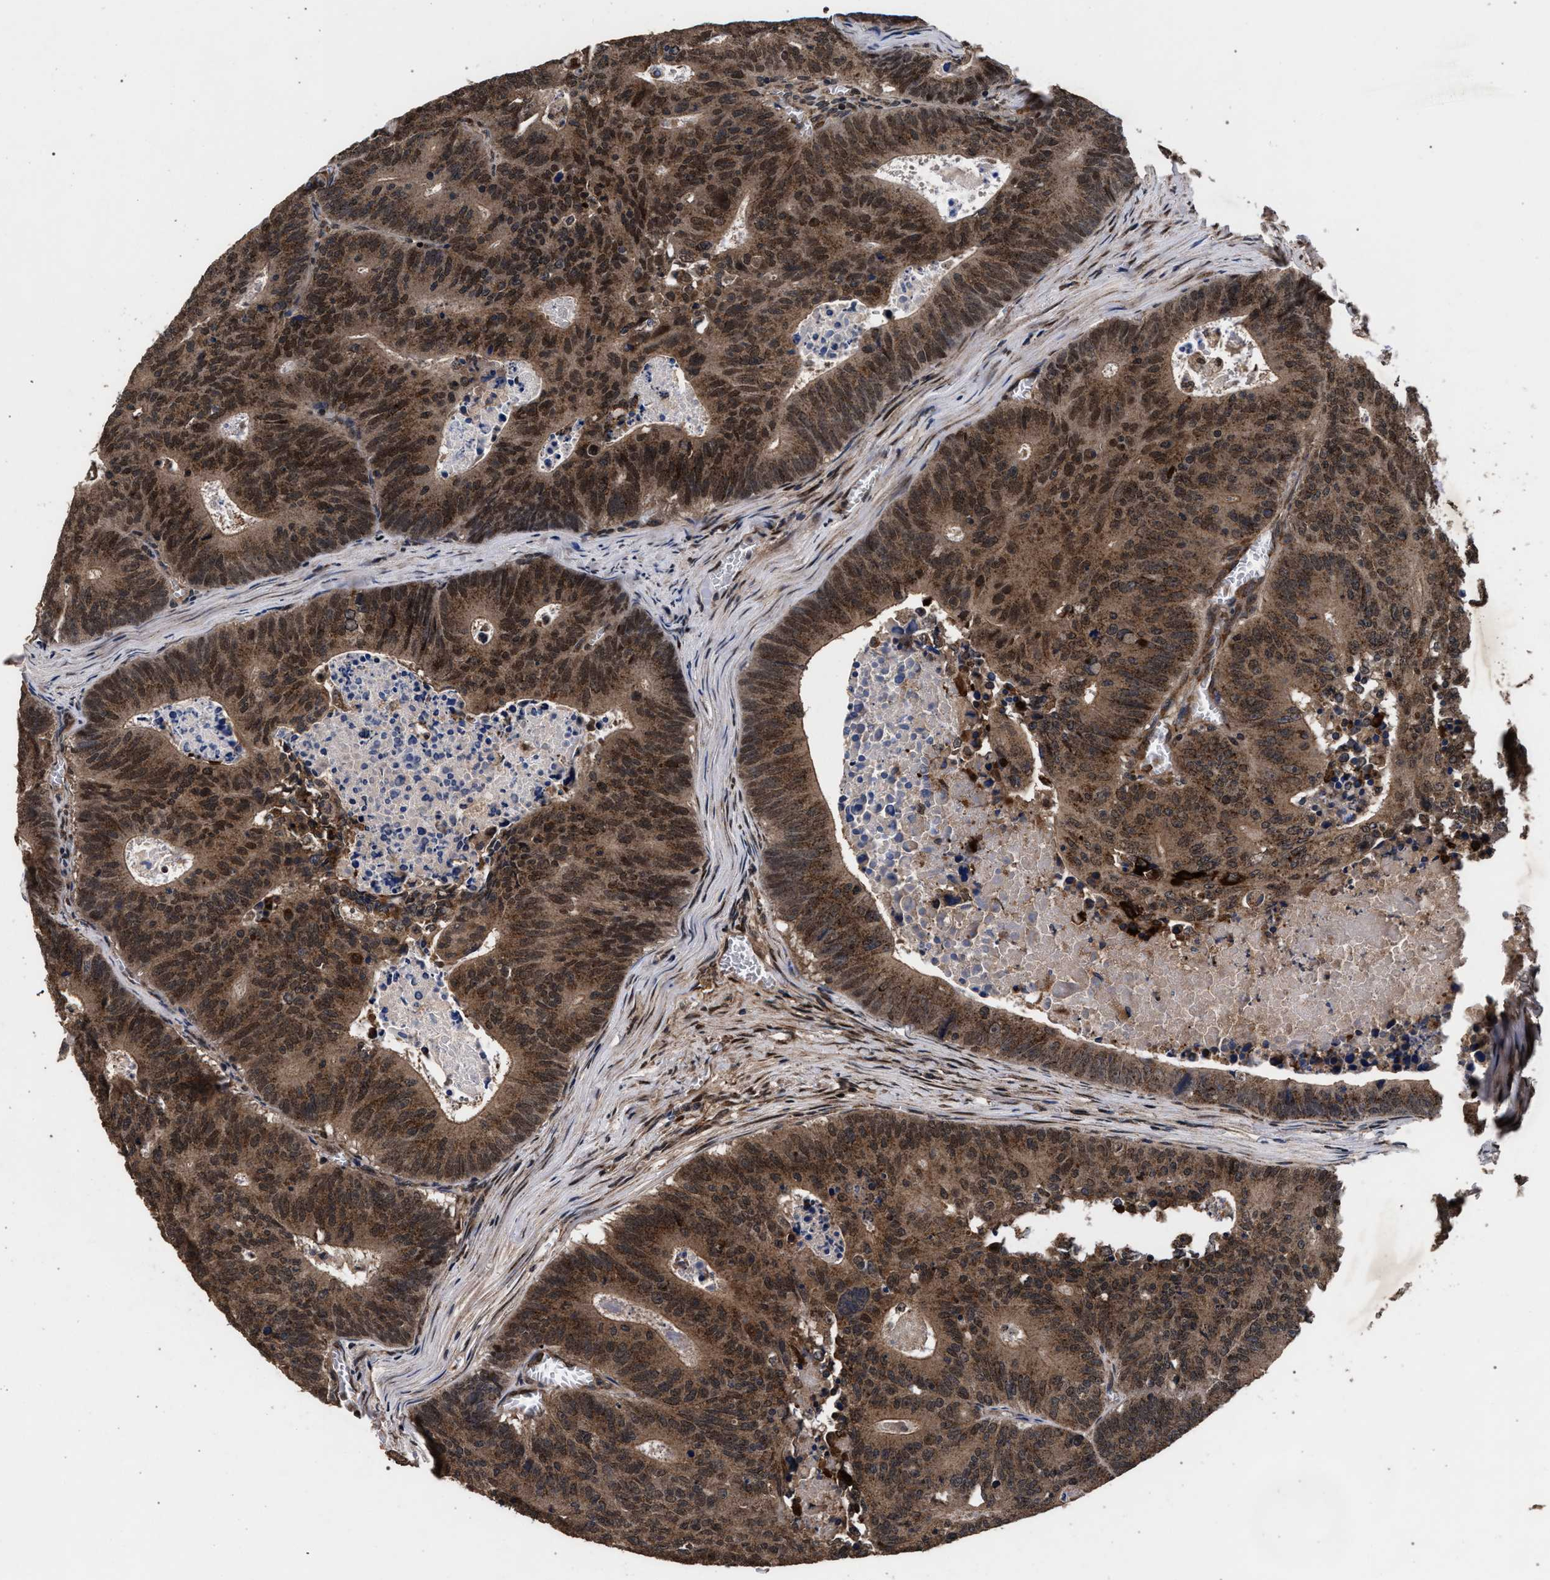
{"staining": {"intensity": "strong", "quantity": ">75%", "location": "cytoplasmic/membranous,nuclear"}, "tissue": "colorectal cancer", "cell_type": "Tumor cells", "image_type": "cancer", "snomed": [{"axis": "morphology", "description": "Adenocarcinoma, NOS"}, {"axis": "topography", "description": "Colon"}], "caption": "Human colorectal cancer stained with a protein marker reveals strong staining in tumor cells.", "gene": "ACOX1", "patient": {"sex": "male", "age": 87}}